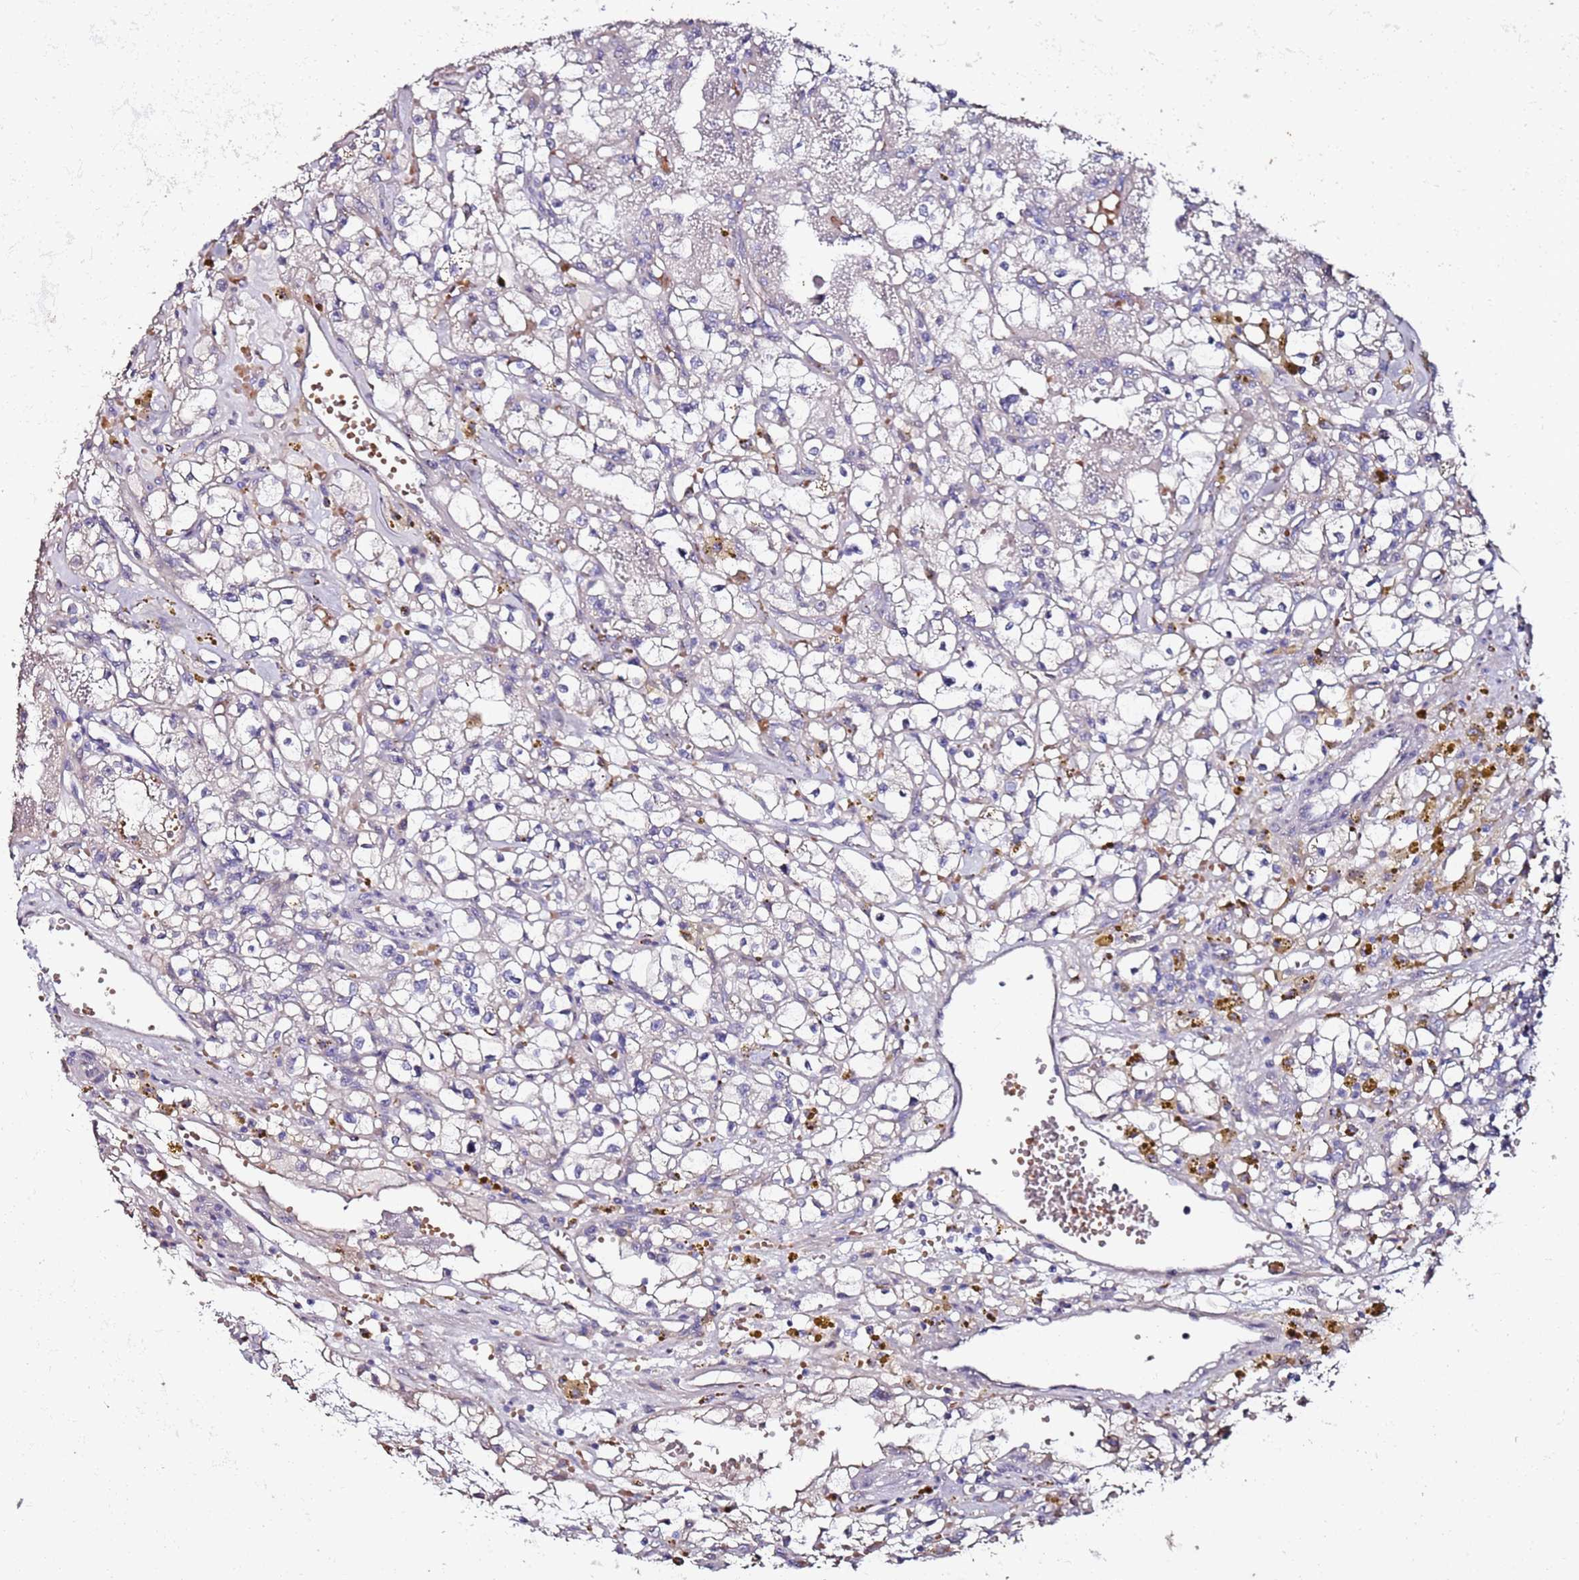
{"staining": {"intensity": "negative", "quantity": "none", "location": "none"}, "tissue": "renal cancer", "cell_type": "Tumor cells", "image_type": "cancer", "snomed": [{"axis": "morphology", "description": "Adenocarcinoma, NOS"}, {"axis": "topography", "description": "Kidney"}], "caption": "The histopathology image reveals no staining of tumor cells in renal adenocarcinoma. (DAB (3,3'-diaminobenzidine) immunohistochemistry visualized using brightfield microscopy, high magnification).", "gene": "C3orf80", "patient": {"sex": "male", "age": 56}}